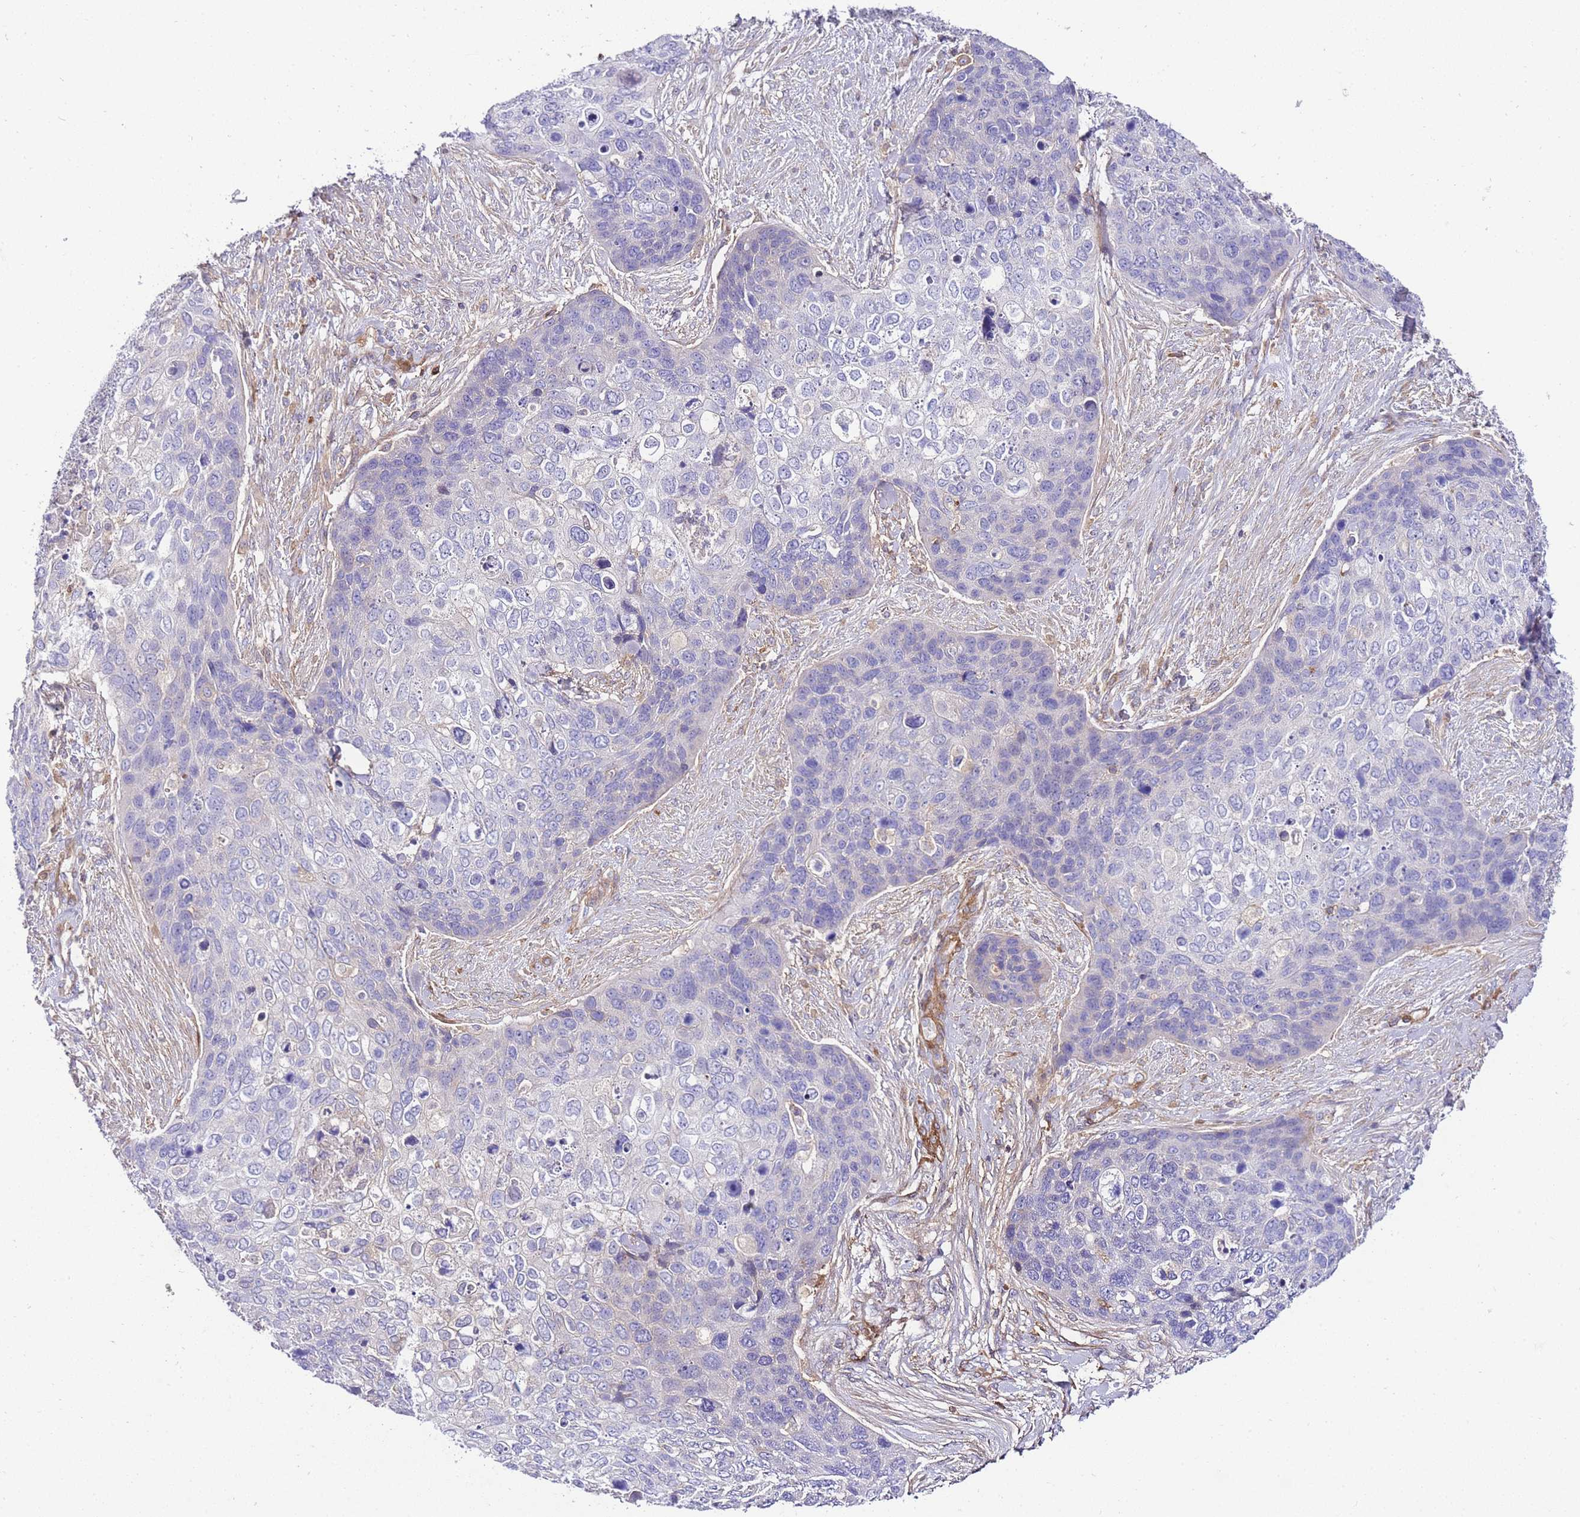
{"staining": {"intensity": "negative", "quantity": "none", "location": "none"}, "tissue": "skin cancer", "cell_type": "Tumor cells", "image_type": "cancer", "snomed": [{"axis": "morphology", "description": "Basal cell carcinoma"}, {"axis": "topography", "description": "Skin"}], "caption": "Tumor cells are negative for brown protein staining in basal cell carcinoma (skin).", "gene": "FBN3", "patient": {"sex": "female", "age": 74}}